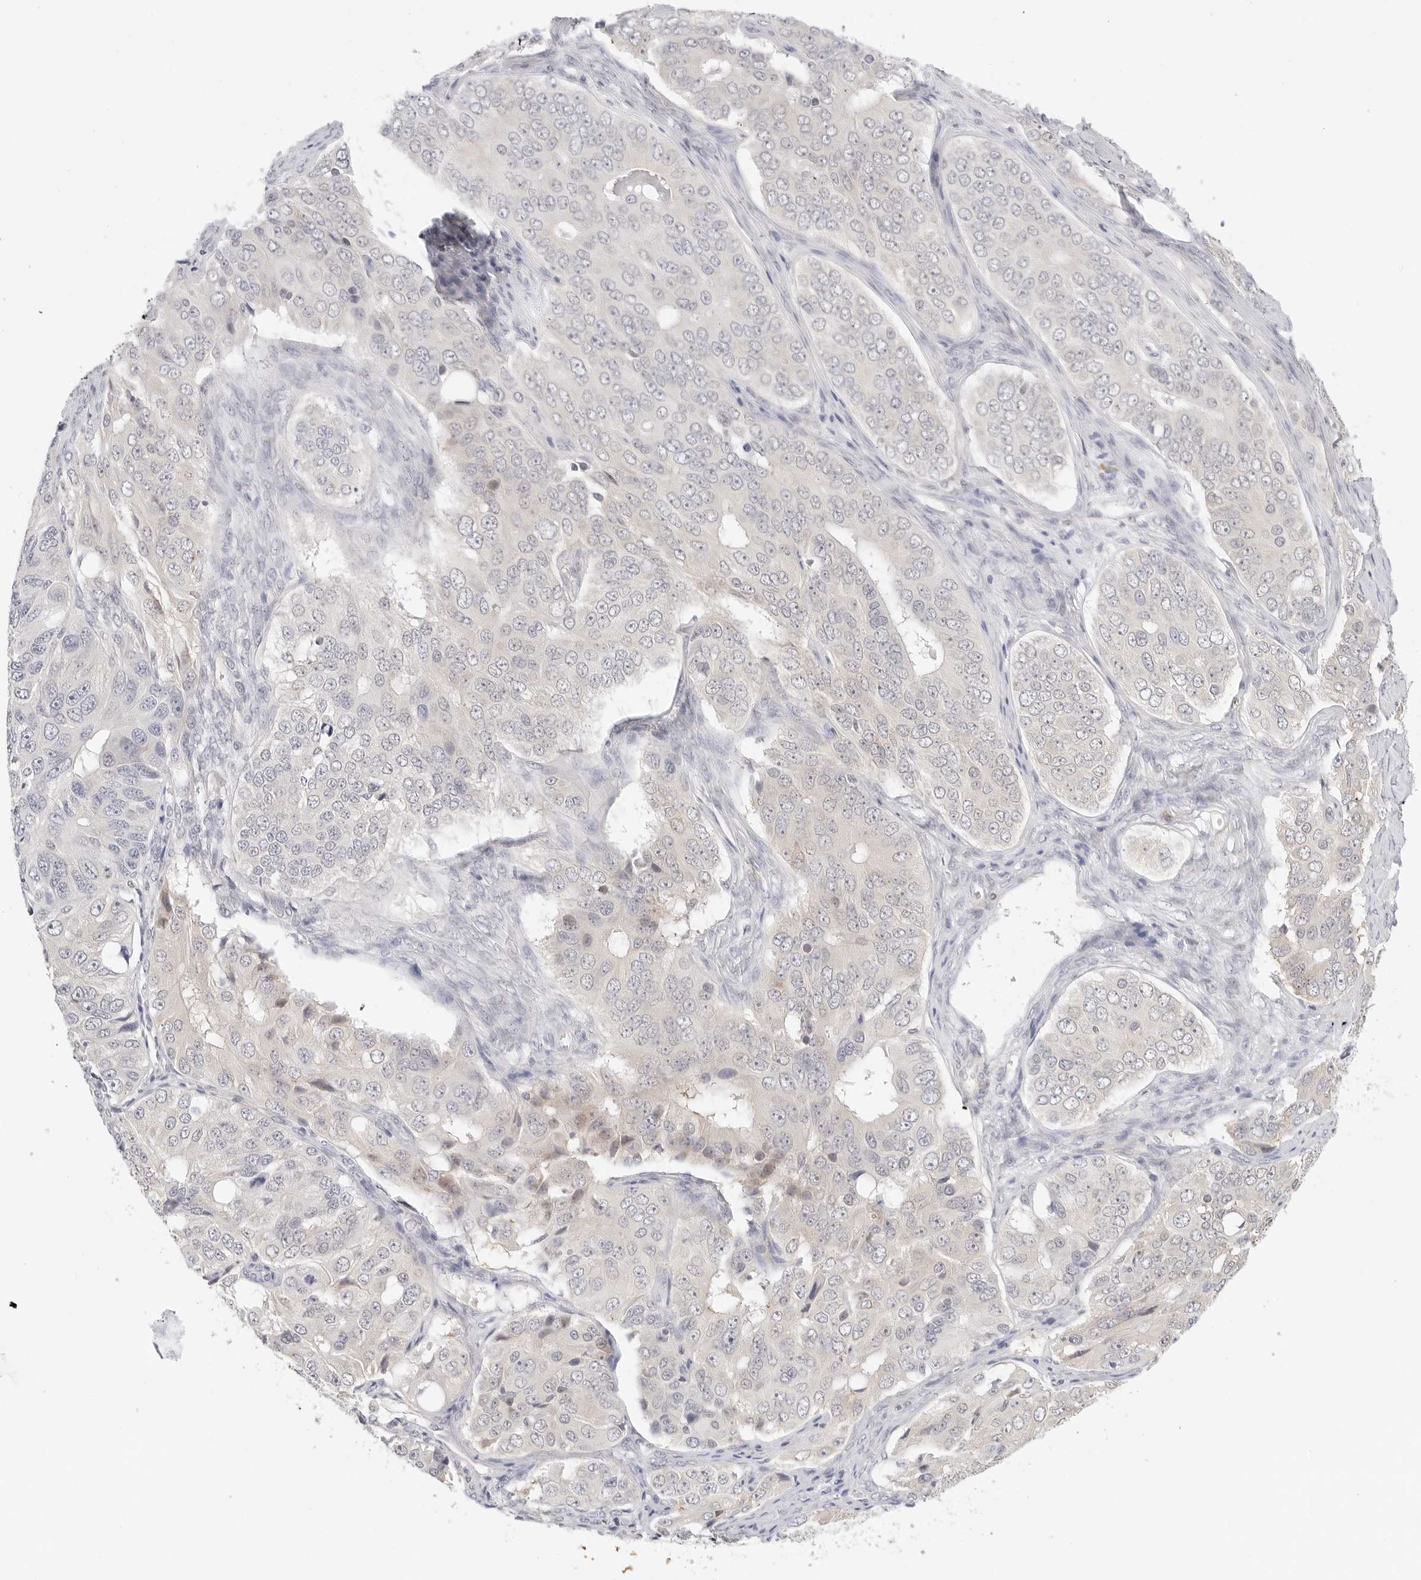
{"staining": {"intensity": "negative", "quantity": "none", "location": "none"}, "tissue": "ovarian cancer", "cell_type": "Tumor cells", "image_type": "cancer", "snomed": [{"axis": "morphology", "description": "Carcinoma, endometroid"}, {"axis": "topography", "description": "Ovary"}], "caption": "Protein analysis of endometroid carcinoma (ovarian) shows no significant staining in tumor cells.", "gene": "PCDH19", "patient": {"sex": "female", "age": 51}}